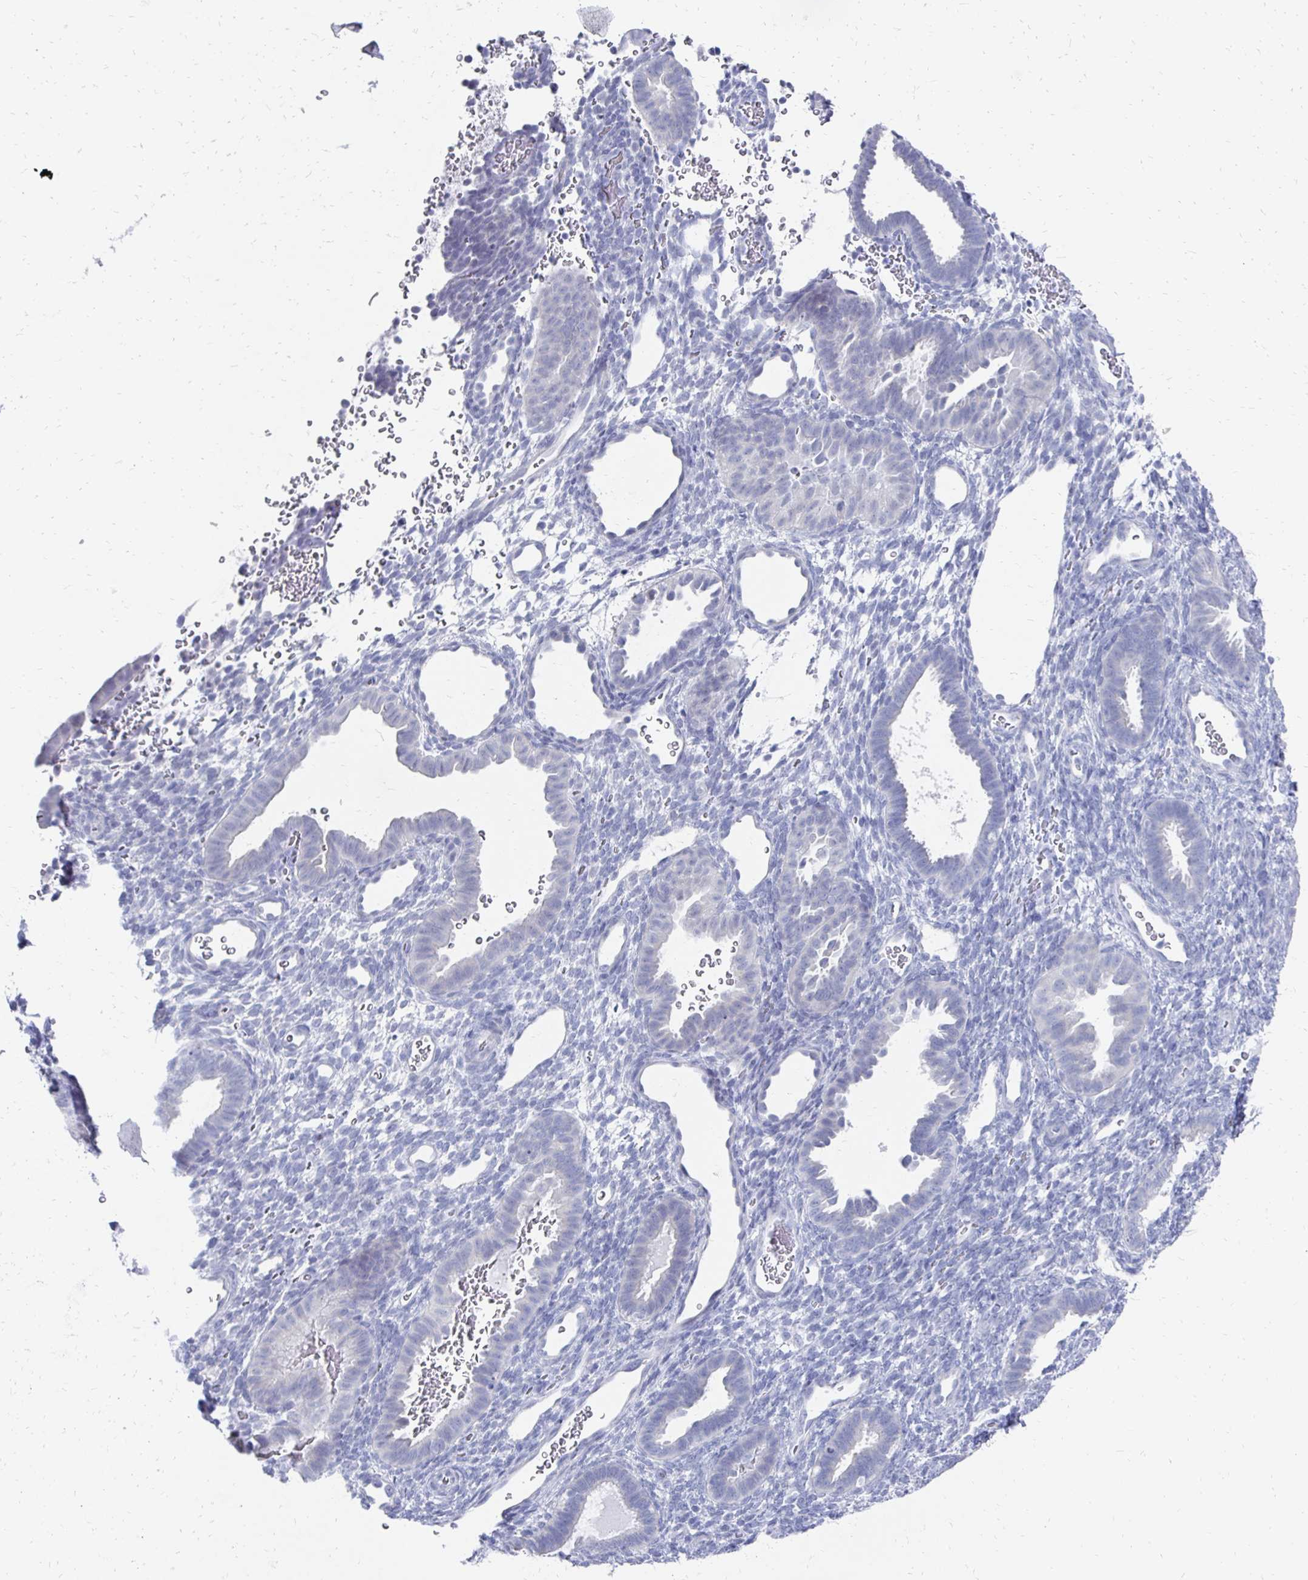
{"staining": {"intensity": "negative", "quantity": "none", "location": "none"}, "tissue": "endometrium", "cell_type": "Cells in endometrial stroma", "image_type": "normal", "snomed": [{"axis": "morphology", "description": "Normal tissue, NOS"}, {"axis": "topography", "description": "Endometrium"}], "caption": "DAB (3,3'-diaminobenzidine) immunohistochemical staining of normal human endometrium displays no significant expression in cells in endometrial stroma.", "gene": "SYCP3", "patient": {"sex": "female", "age": 34}}